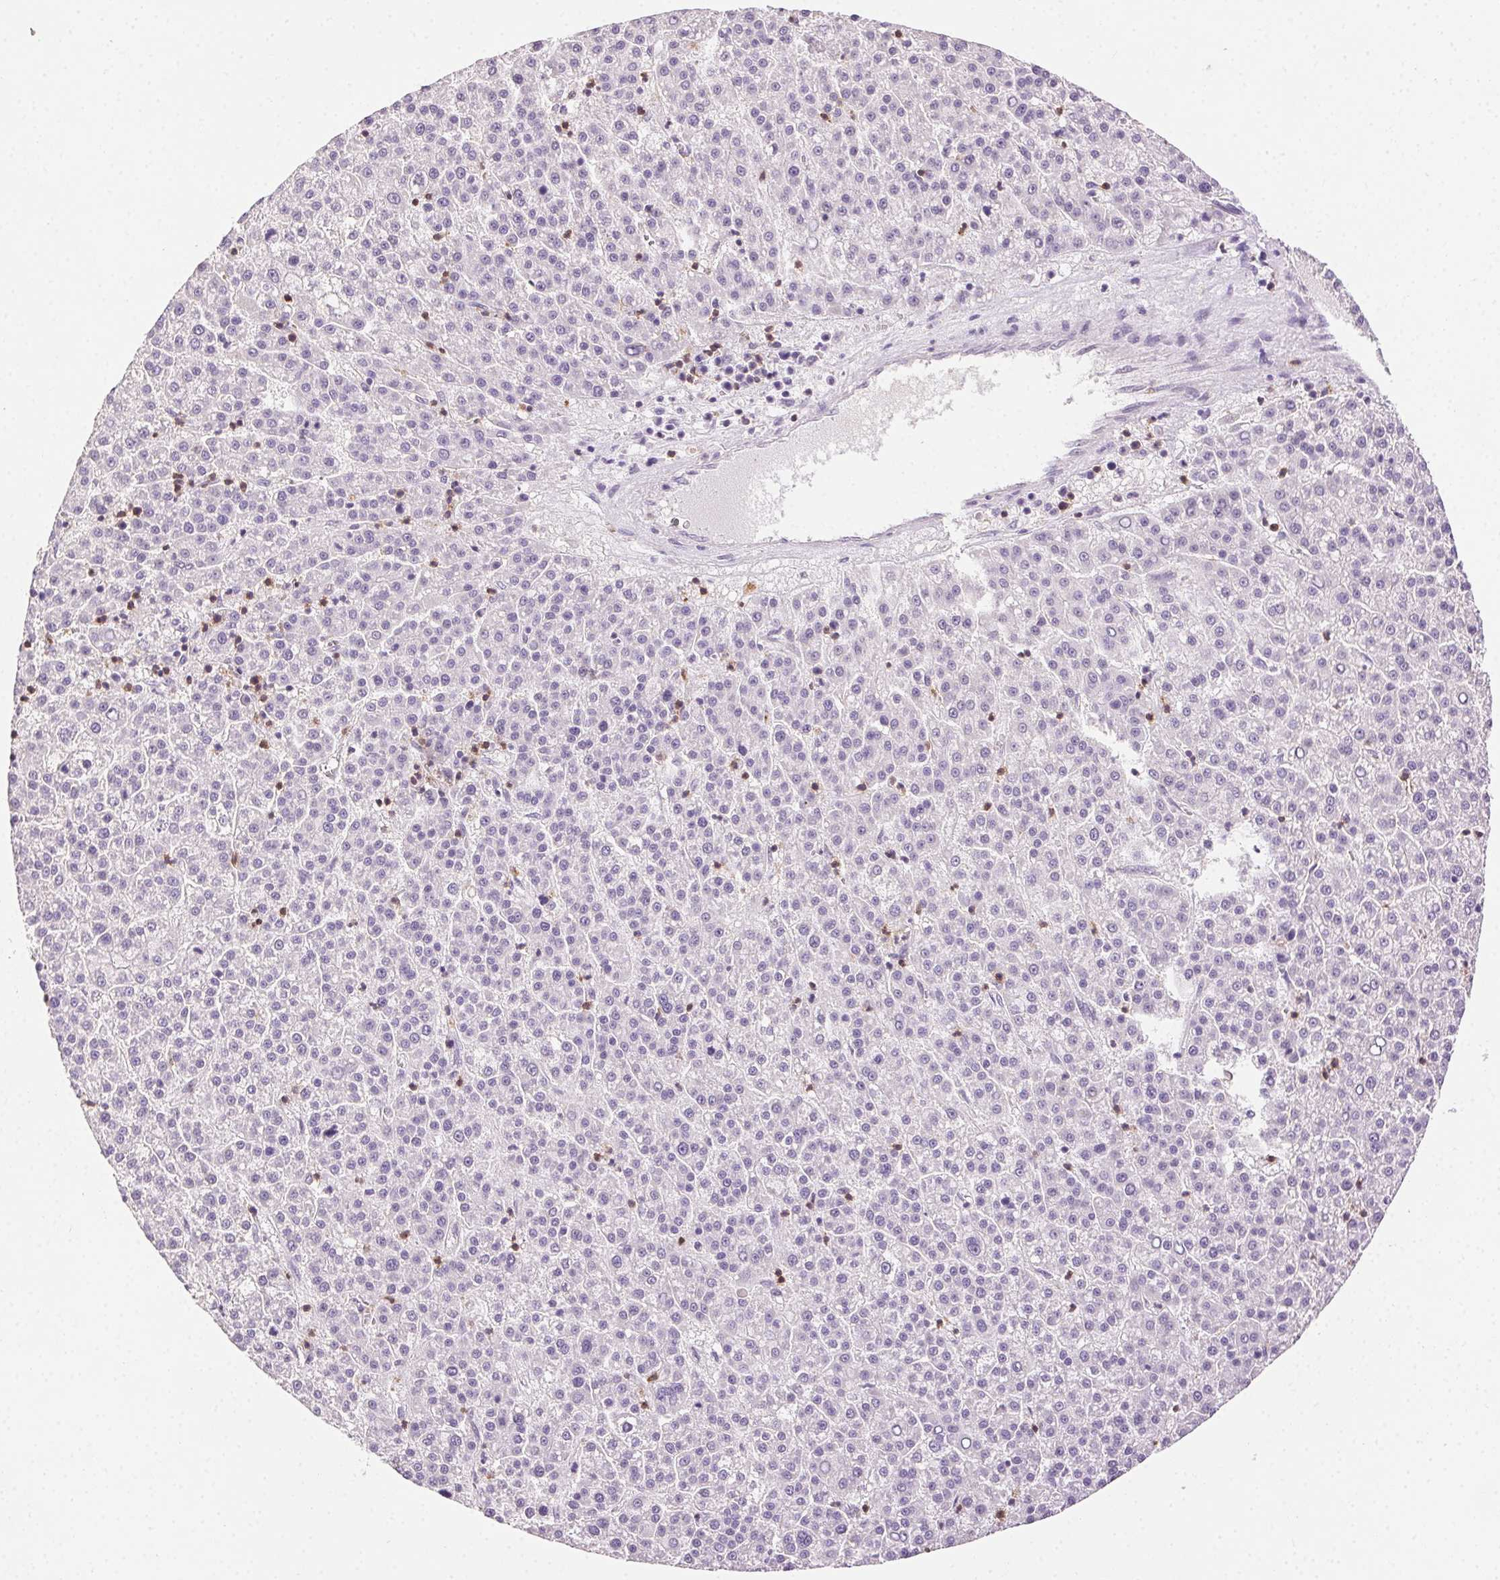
{"staining": {"intensity": "negative", "quantity": "none", "location": "none"}, "tissue": "liver cancer", "cell_type": "Tumor cells", "image_type": "cancer", "snomed": [{"axis": "morphology", "description": "Carcinoma, Hepatocellular, NOS"}, {"axis": "topography", "description": "Liver"}], "caption": "Immunohistochemical staining of human liver cancer (hepatocellular carcinoma) demonstrates no significant expression in tumor cells.", "gene": "AKAP5", "patient": {"sex": "female", "age": 58}}